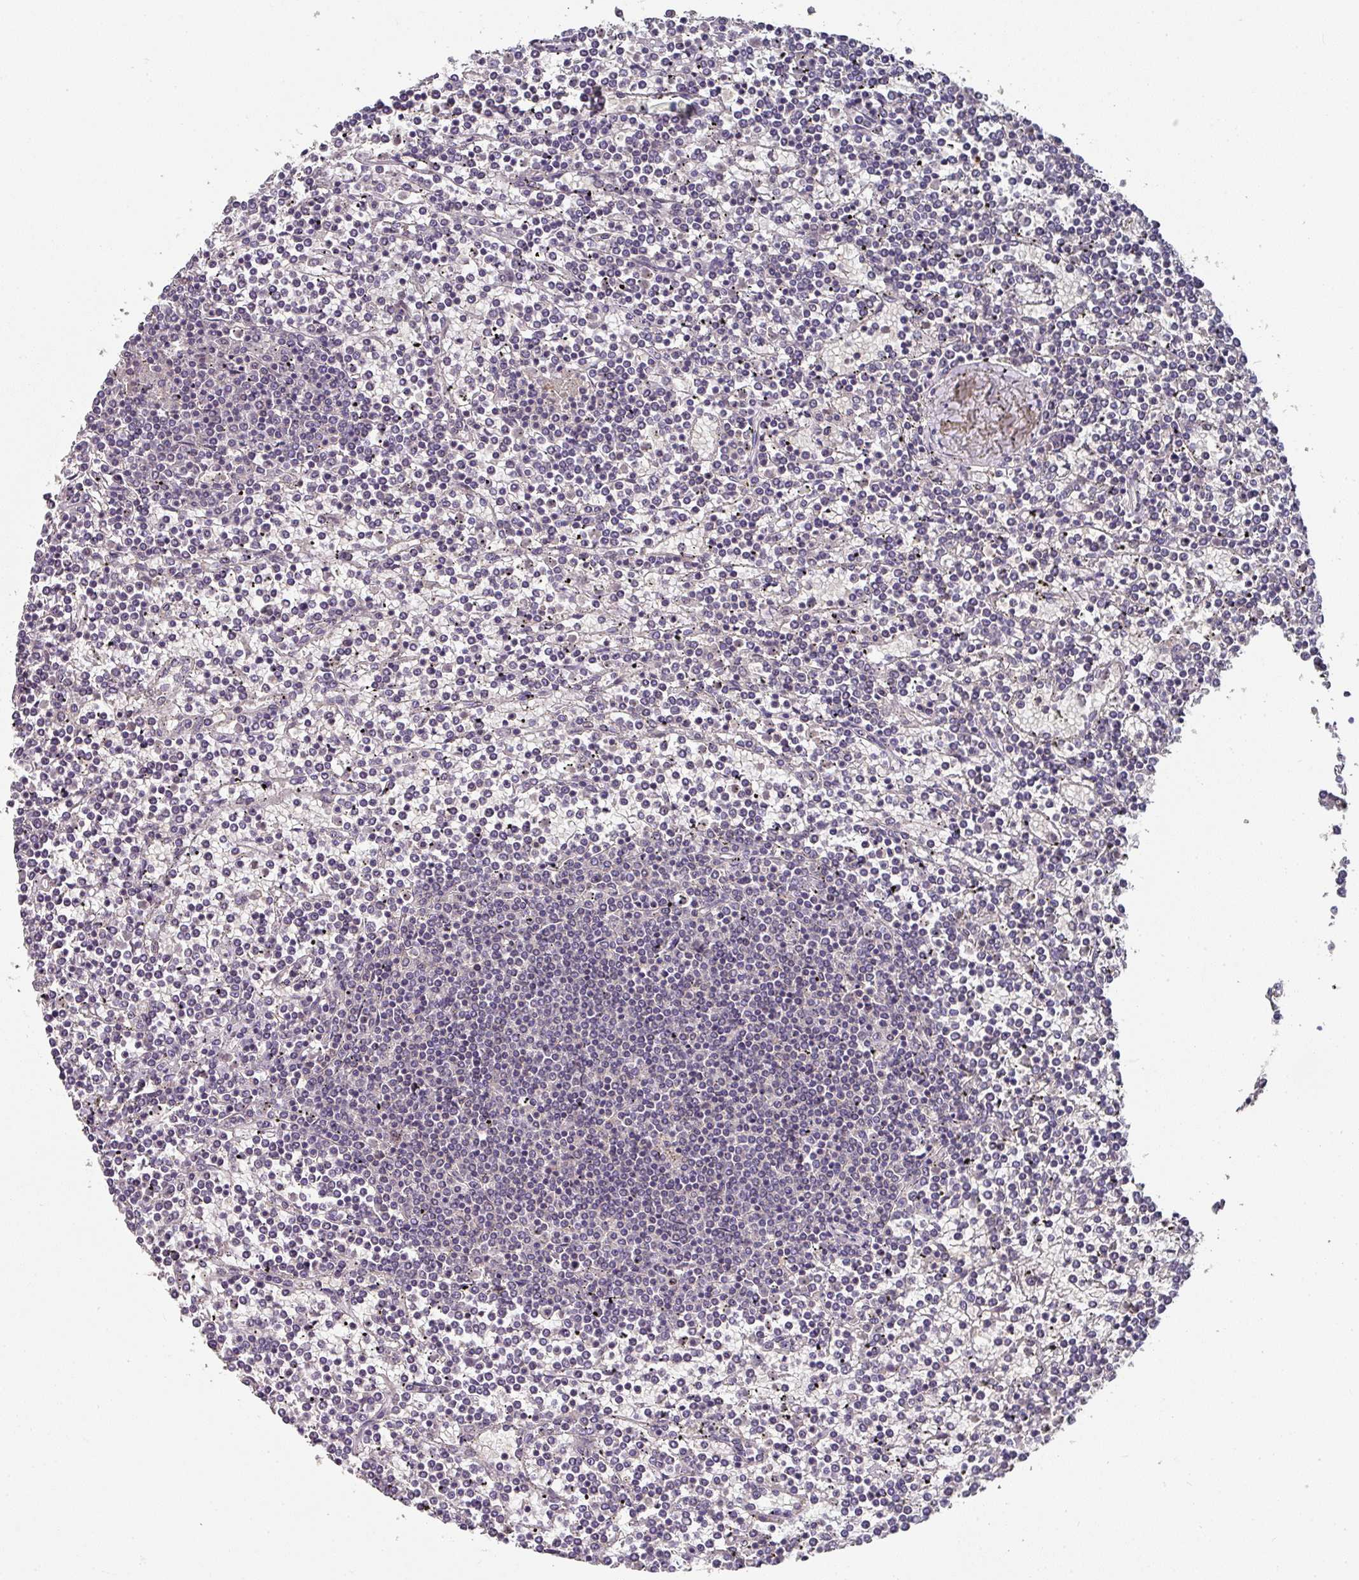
{"staining": {"intensity": "negative", "quantity": "none", "location": "none"}, "tissue": "lymphoma", "cell_type": "Tumor cells", "image_type": "cancer", "snomed": [{"axis": "morphology", "description": "Malignant lymphoma, non-Hodgkin's type, Low grade"}, {"axis": "topography", "description": "Spleen"}], "caption": "High power microscopy image of an immunohistochemistry (IHC) photomicrograph of malignant lymphoma, non-Hodgkin's type (low-grade), revealing no significant expression in tumor cells.", "gene": "EXTL3", "patient": {"sex": "female", "age": 19}}